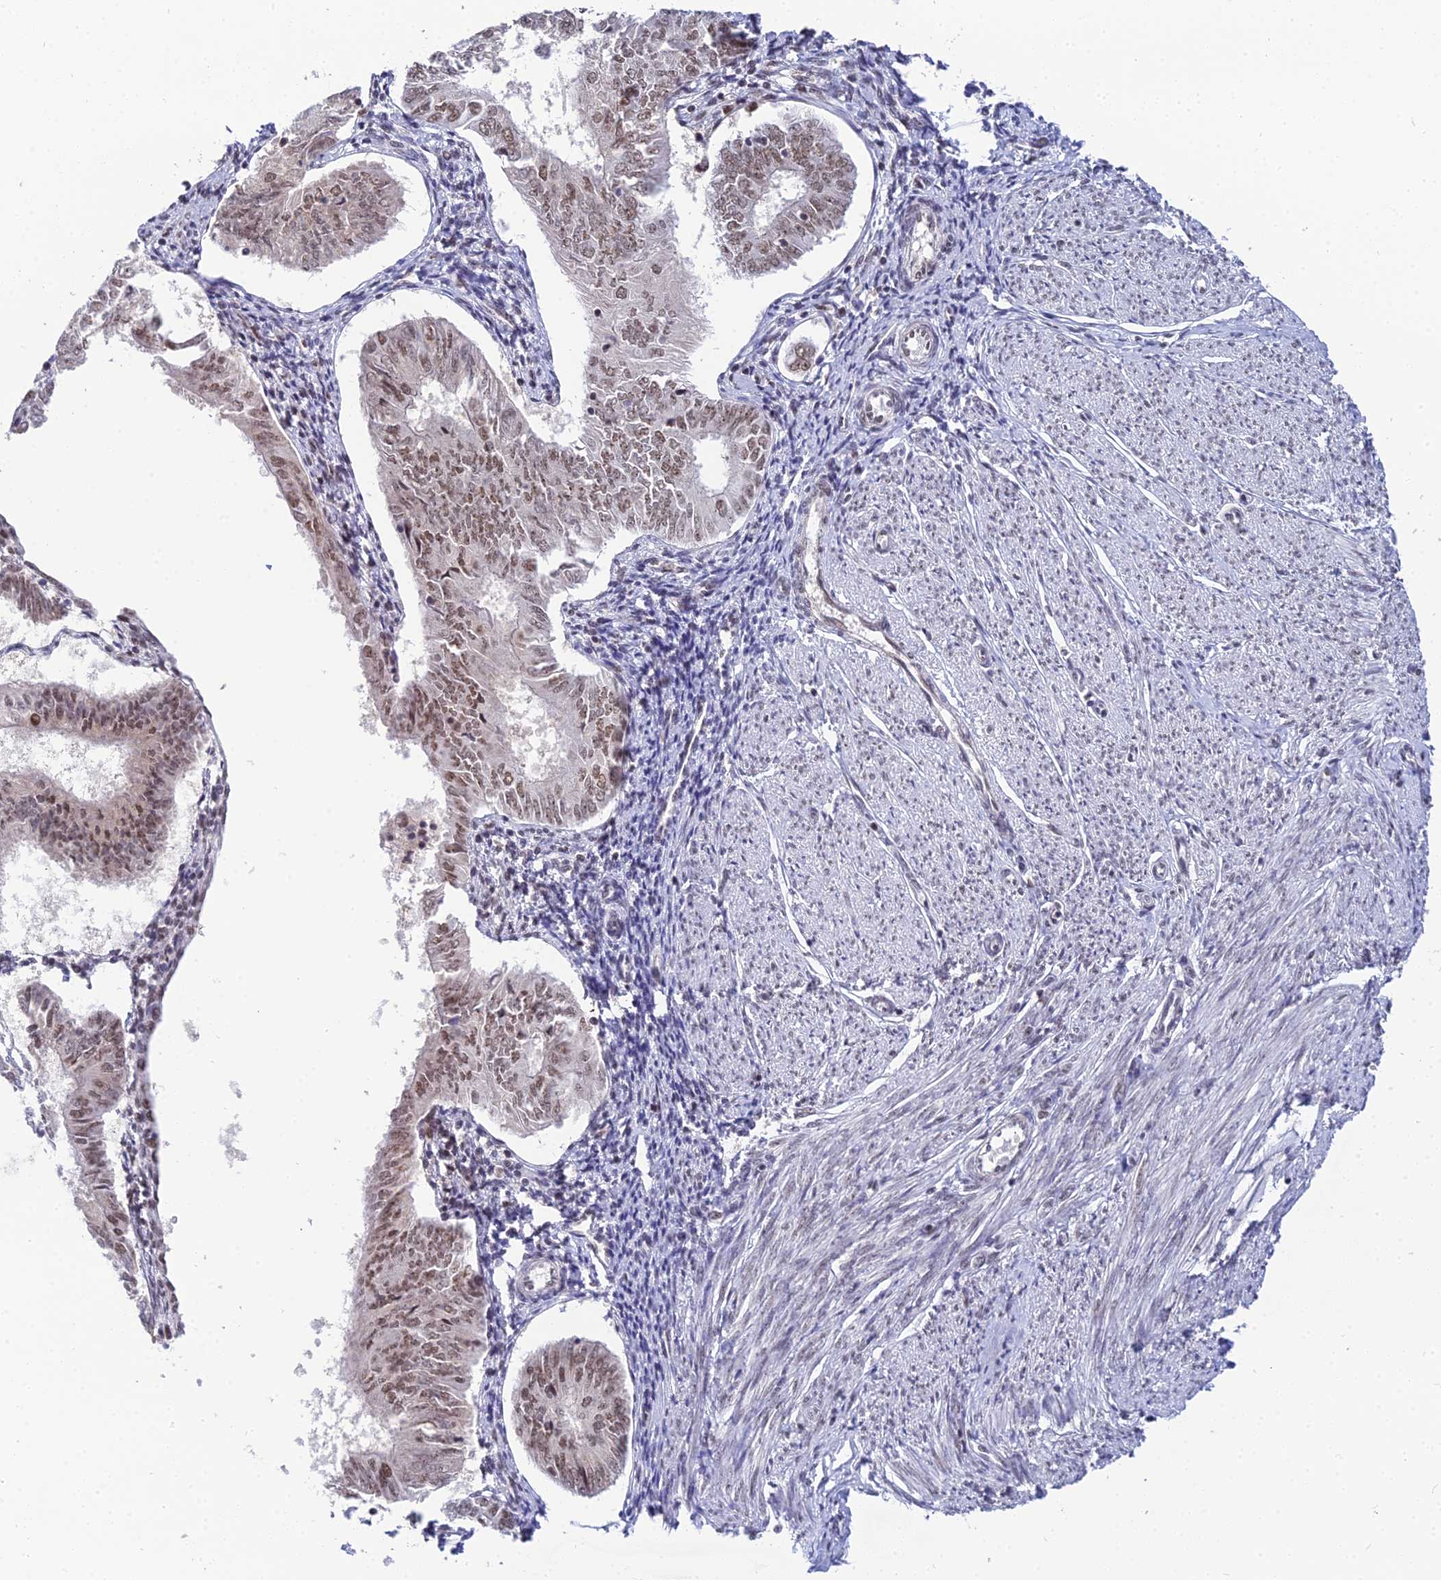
{"staining": {"intensity": "moderate", "quantity": ">75%", "location": "nuclear"}, "tissue": "endometrial cancer", "cell_type": "Tumor cells", "image_type": "cancer", "snomed": [{"axis": "morphology", "description": "Adenocarcinoma, NOS"}, {"axis": "topography", "description": "Endometrium"}], "caption": "This image displays immunohistochemistry staining of human endometrial cancer (adenocarcinoma), with medium moderate nuclear expression in about >75% of tumor cells.", "gene": "EXOSC3", "patient": {"sex": "female", "age": 58}}